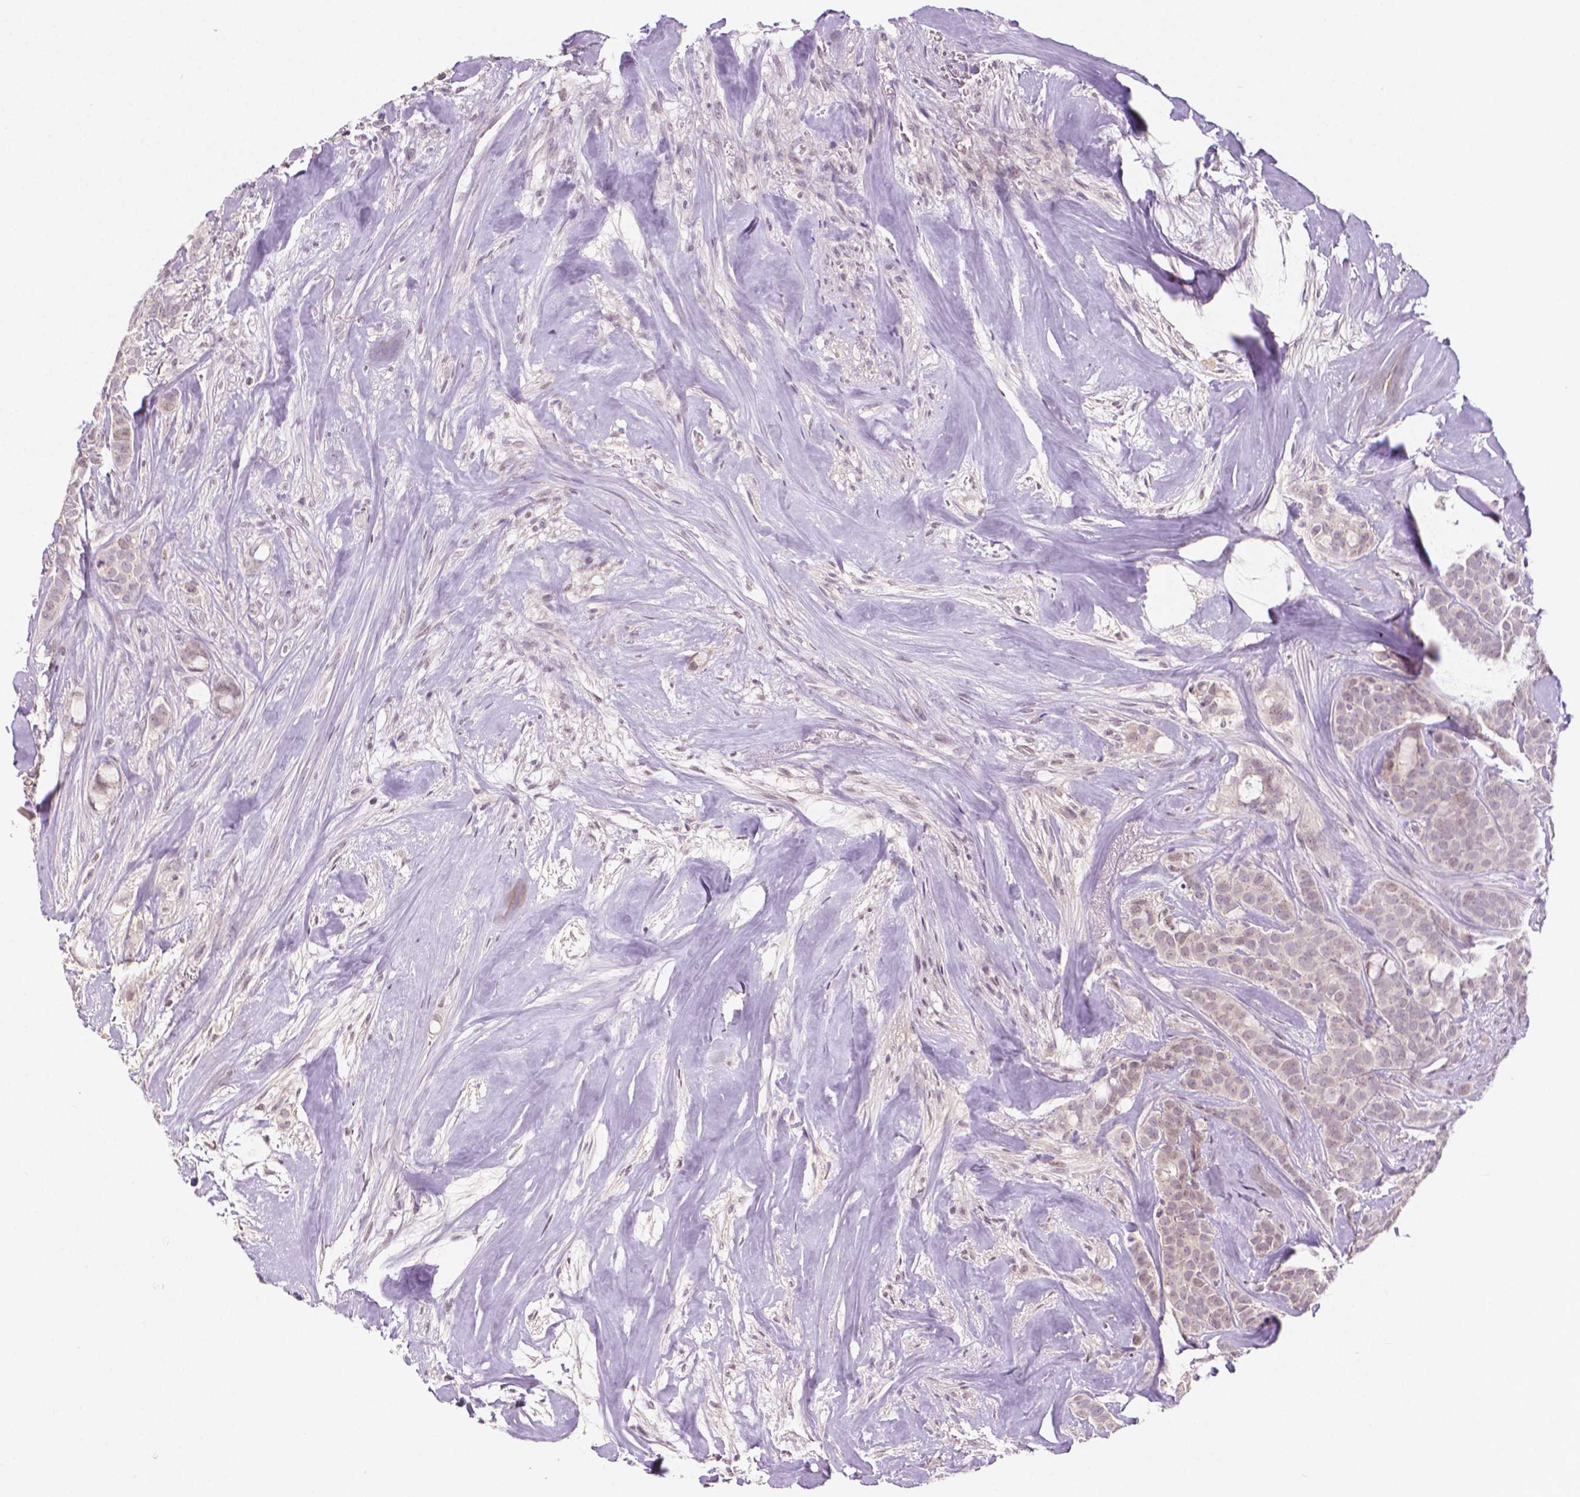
{"staining": {"intensity": "weak", "quantity": "<25%", "location": "nuclear"}, "tissue": "breast cancer", "cell_type": "Tumor cells", "image_type": "cancer", "snomed": [{"axis": "morphology", "description": "Duct carcinoma"}, {"axis": "topography", "description": "Breast"}], "caption": "Immunohistochemistry photomicrograph of neoplastic tissue: breast intraductal carcinoma stained with DAB (3,3'-diaminobenzidine) exhibits no significant protein expression in tumor cells. (DAB IHC with hematoxylin counter stain).", "gene": "NCAN", "patient": {"sex": "female", "age": 84}}